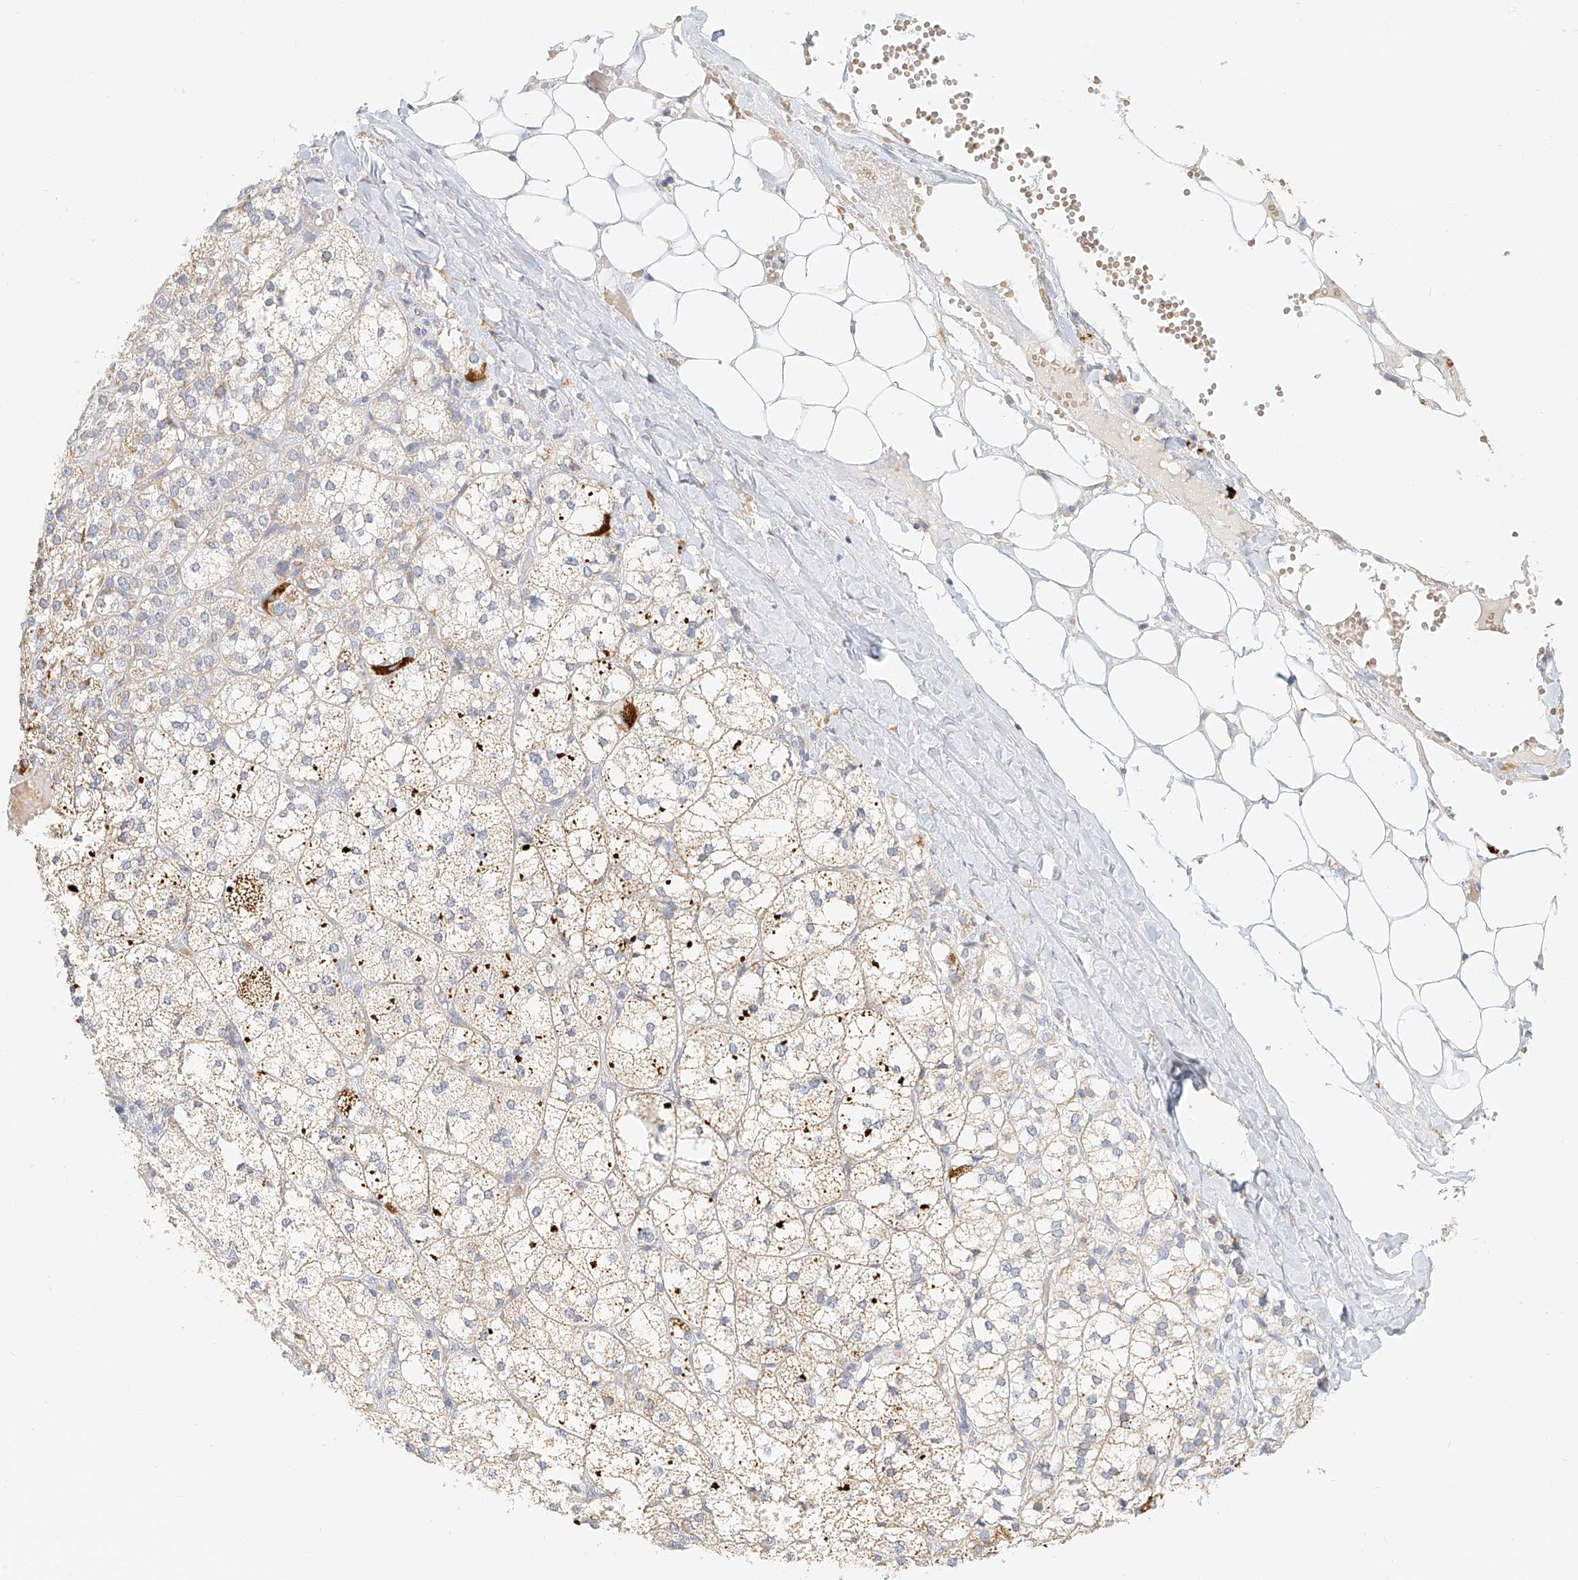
{"staining": {"intensity": "strong", "quantity": "25%-75%", "location": "cytoplasmic/membranous"}, "tissue": "adrenal gland", "cell_type": "Glandular cells", "image_type": "normal", "snomed": [{"axis": "morphology", "description": "Normal tissue, NOS"}, {"axis": "topography", "description": "Adrenal gland"}], "caption": "About 25%-75% of glandular cells in normal adrenal gland demonstrate strong cytoplasmic/membranous protein expression as visualized by brown immunohistochemical staining.", "gene": "CXorf58", "patient": {"sex": "female", "age": 61}}